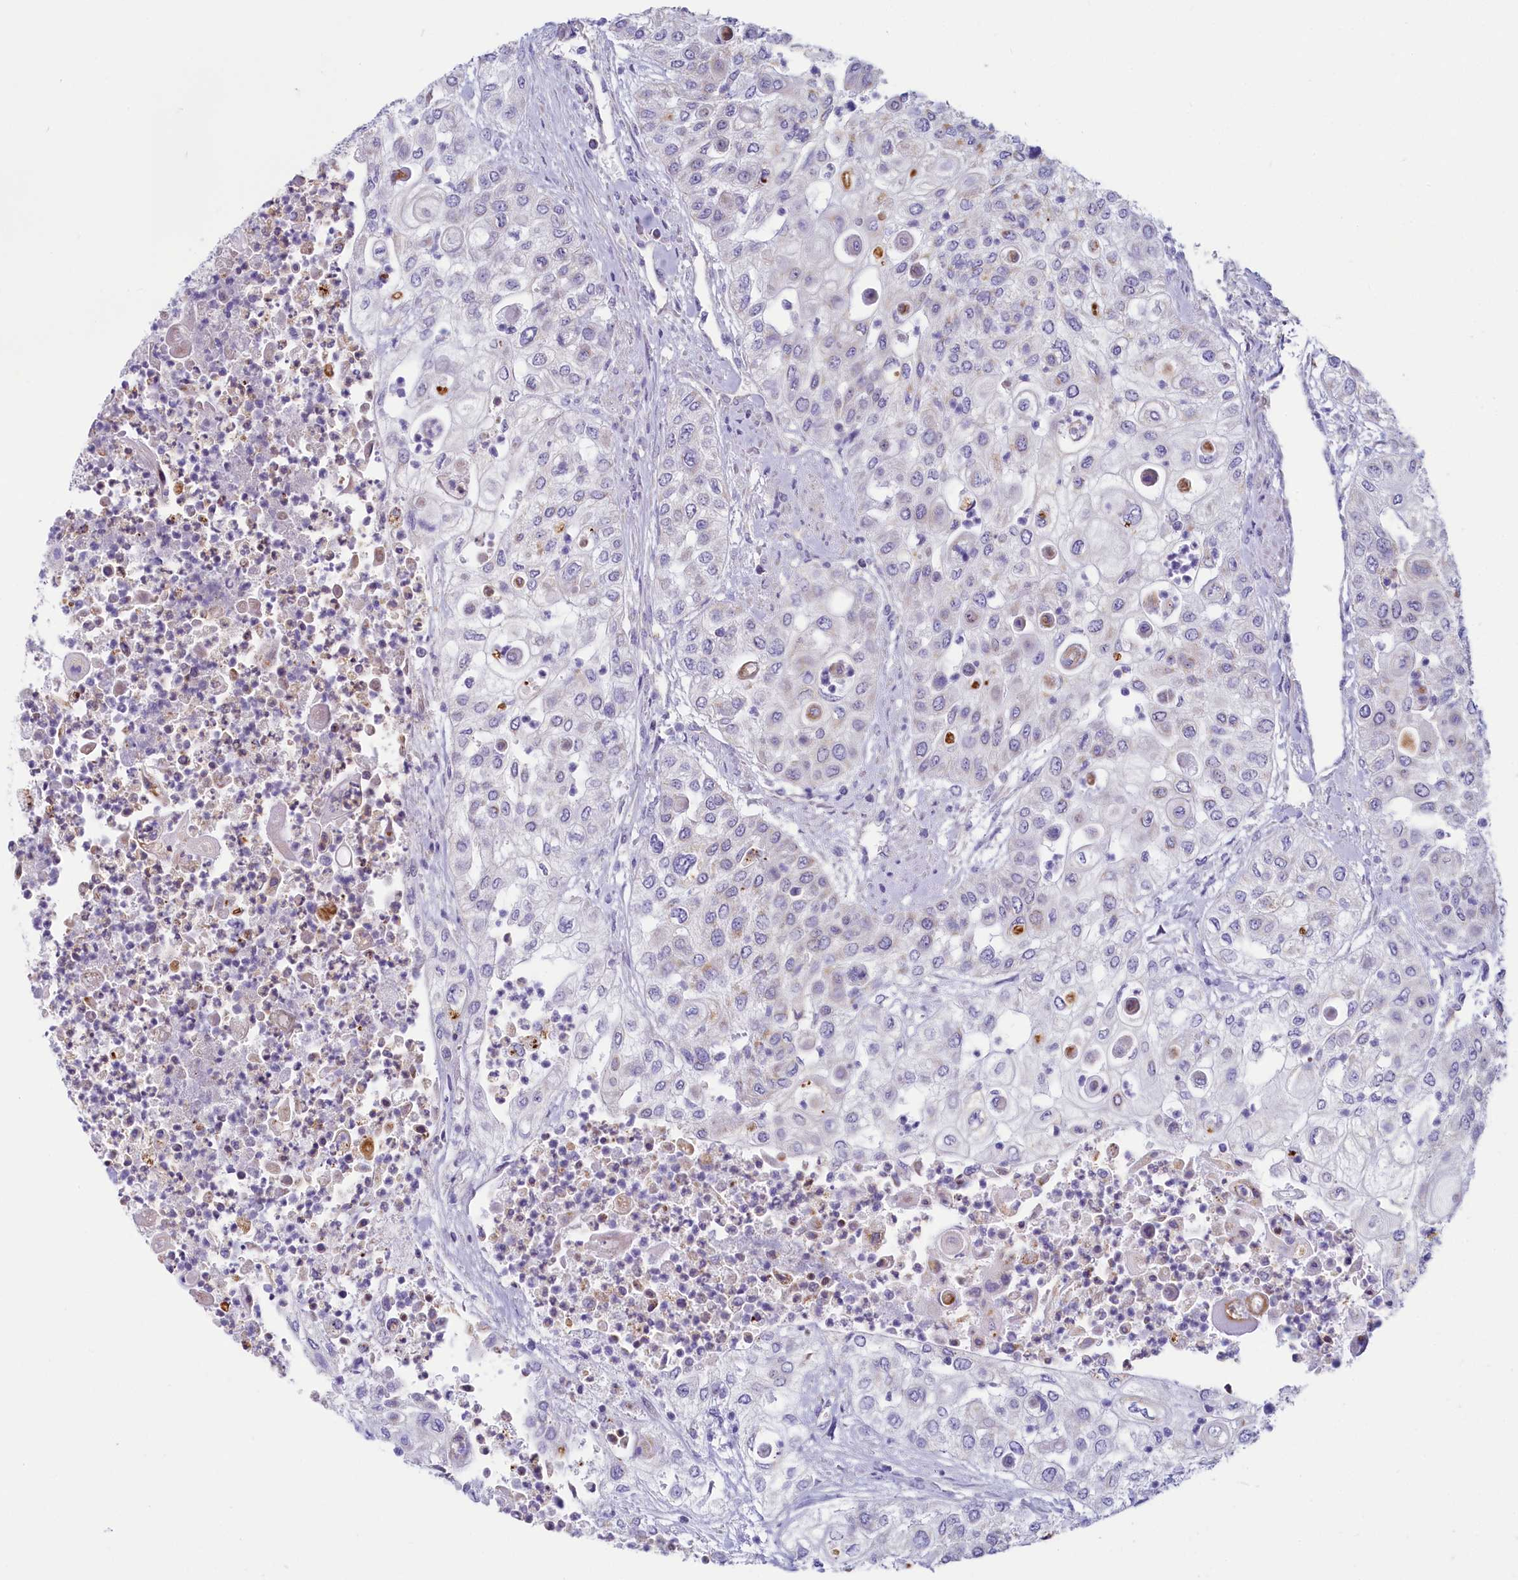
{"staining": {"intensity": "negative", "quantity": "none", "location": "none"}, "tissue": "urothelial cancer", "cell_type": "Tumor cells", "image_type": "cancer", "snomed": [{"axis": "morphology", "description": "Urothelial carcinoma, High grade"}, {"axis": "topography", "description": "Urinary bladder"}], "caption": "Immunohistochemistry image of neoplastic tissue: high-grade urothelial carcinoma stained with DAB exhibits no significant protein expression in tumor cells.", "gene": "LMOD3", "patient": {"sex": "female", "age": 79}}